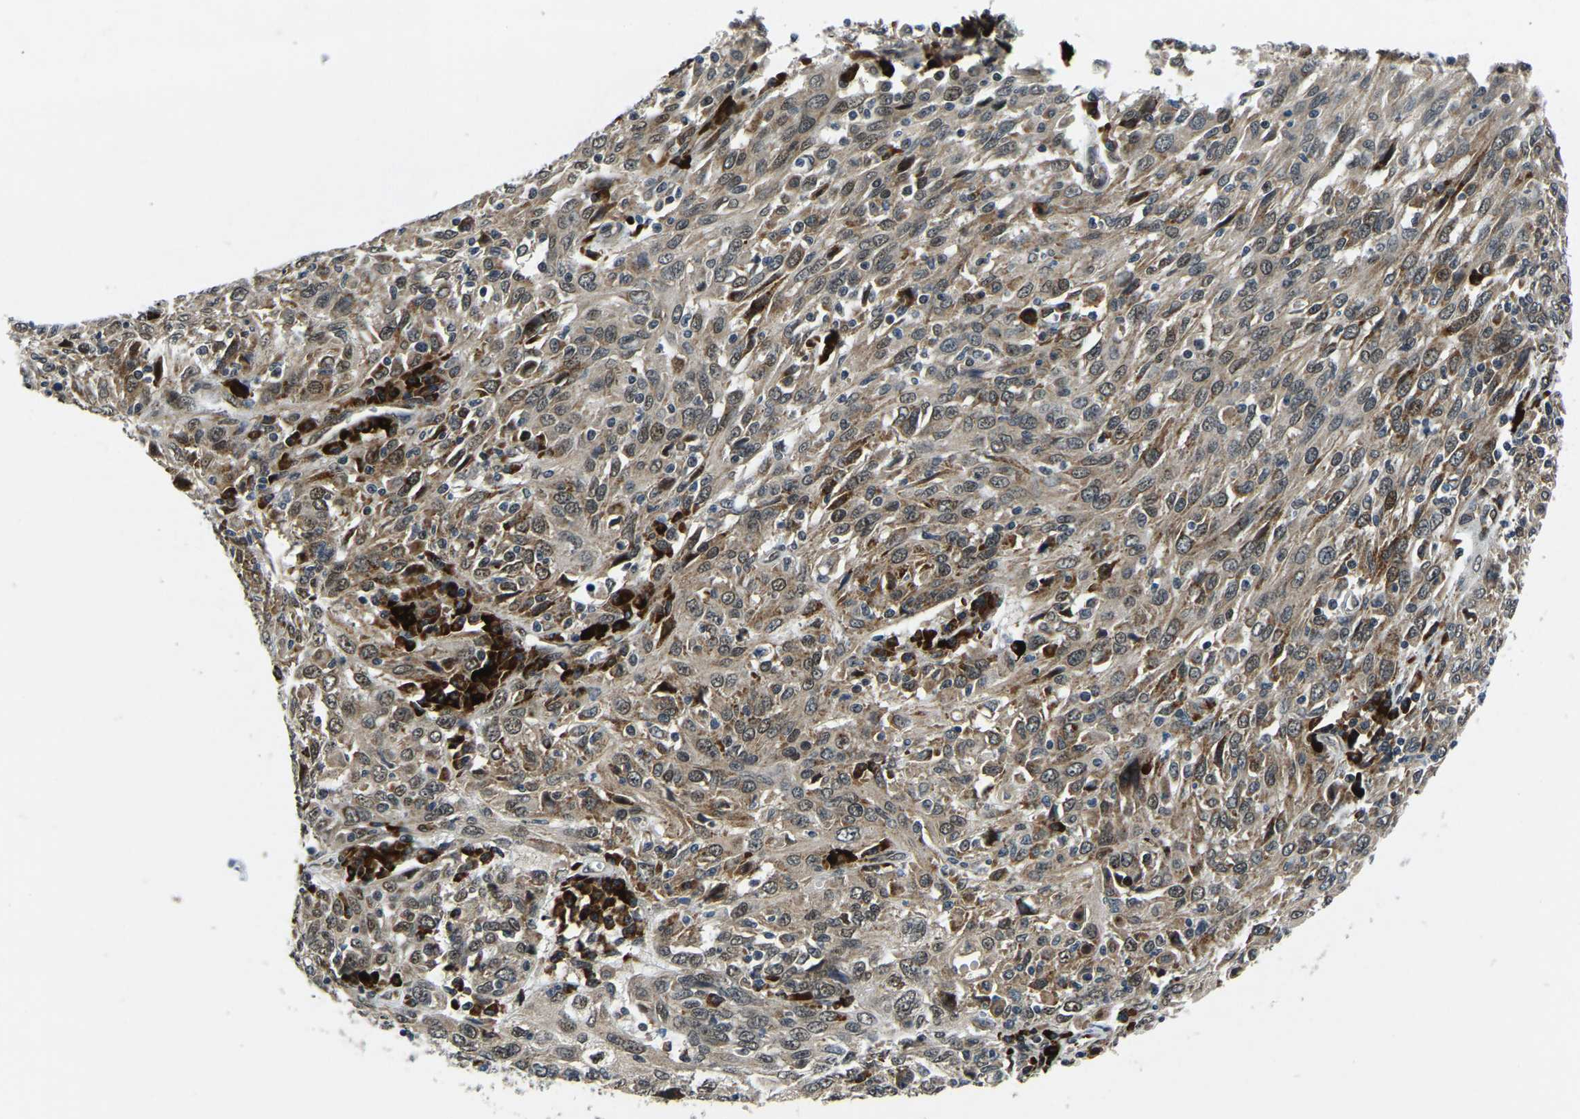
{"staining": {"intensity": "moderate", "quantity": "25%-75%", "location": "cytoplasmic/membranous,nuclear"}, "tissue": "cervical cancer", "cell_type": "Tumor cells", "image_type": "cancer", "snomed": [{"axis": "morphology", "description": "Squamous cell carcinoma, NOS"}, {"axis": "topography", "description": "Cervix"}], "caption": "Immunohistochemistry of squamous cell carcinoma (cervical) exhibits medium levels of moderate cytoplasmic/membranous and nuclear staining in about 25%-75% of tumor cells.", "gene": "ING2", "patient": {"sex": "female", "age": 46}}